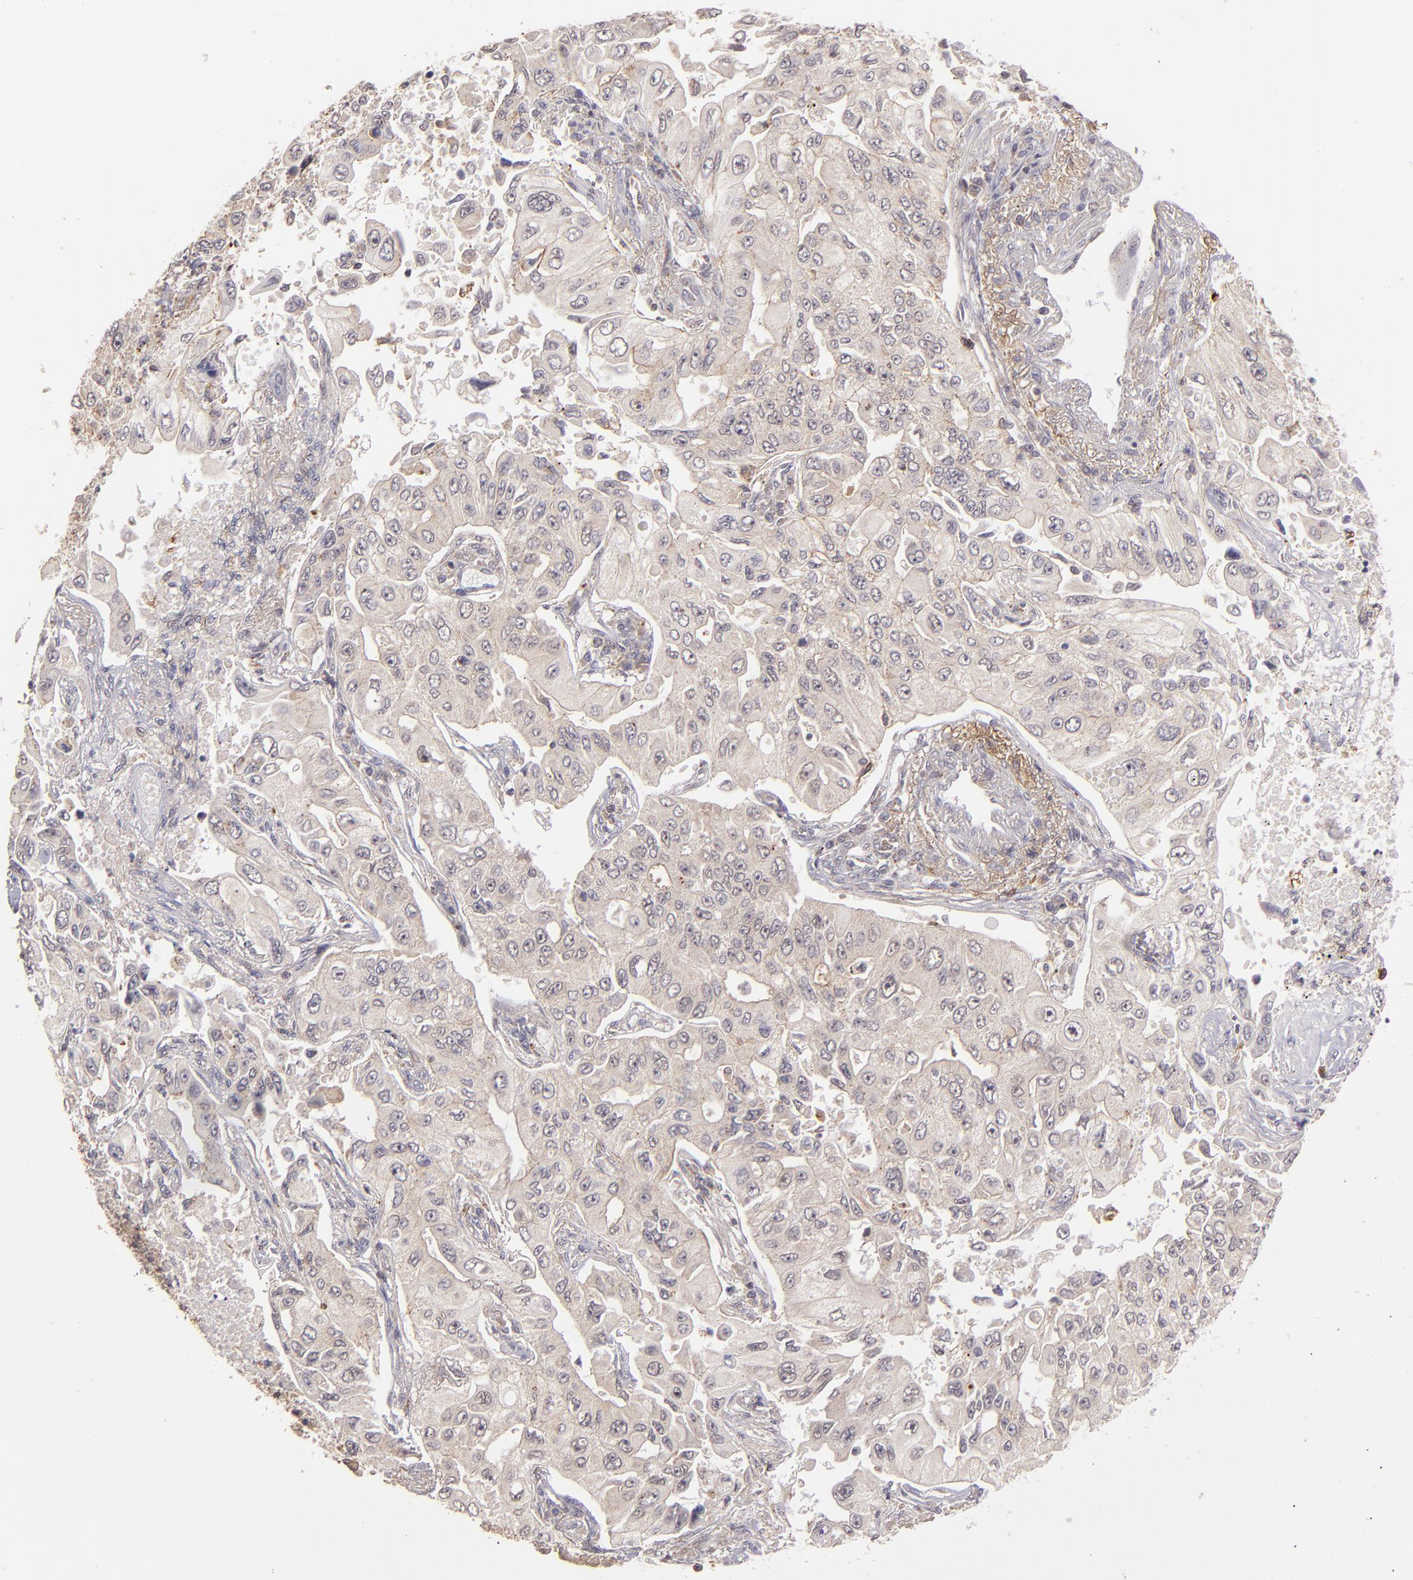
{"staining": {"intensity": "weak", "quantity": "25%-75%", "location": "cytoplasmic/membranous"}, "tissue": "lung cancer", "cell_type": "Tumor cells", "image_type": "cancer", "snomed": [{"axis": "morphology", "description": "Adenocarcinoma, NOS"}, {"axis": "topography", "description": "Lung"}], "caption": "Lung cancer (adenocarcinoma) stained with DAB (3,3'-diaminobenzidine) immunohistochemistry demonstrates low levels of weak cytoplasmic/membranous staining in about 25%-75% of tumor cells.", "gene": "ZFYVE1", "patient": {"sex": "male", "age": 84}}